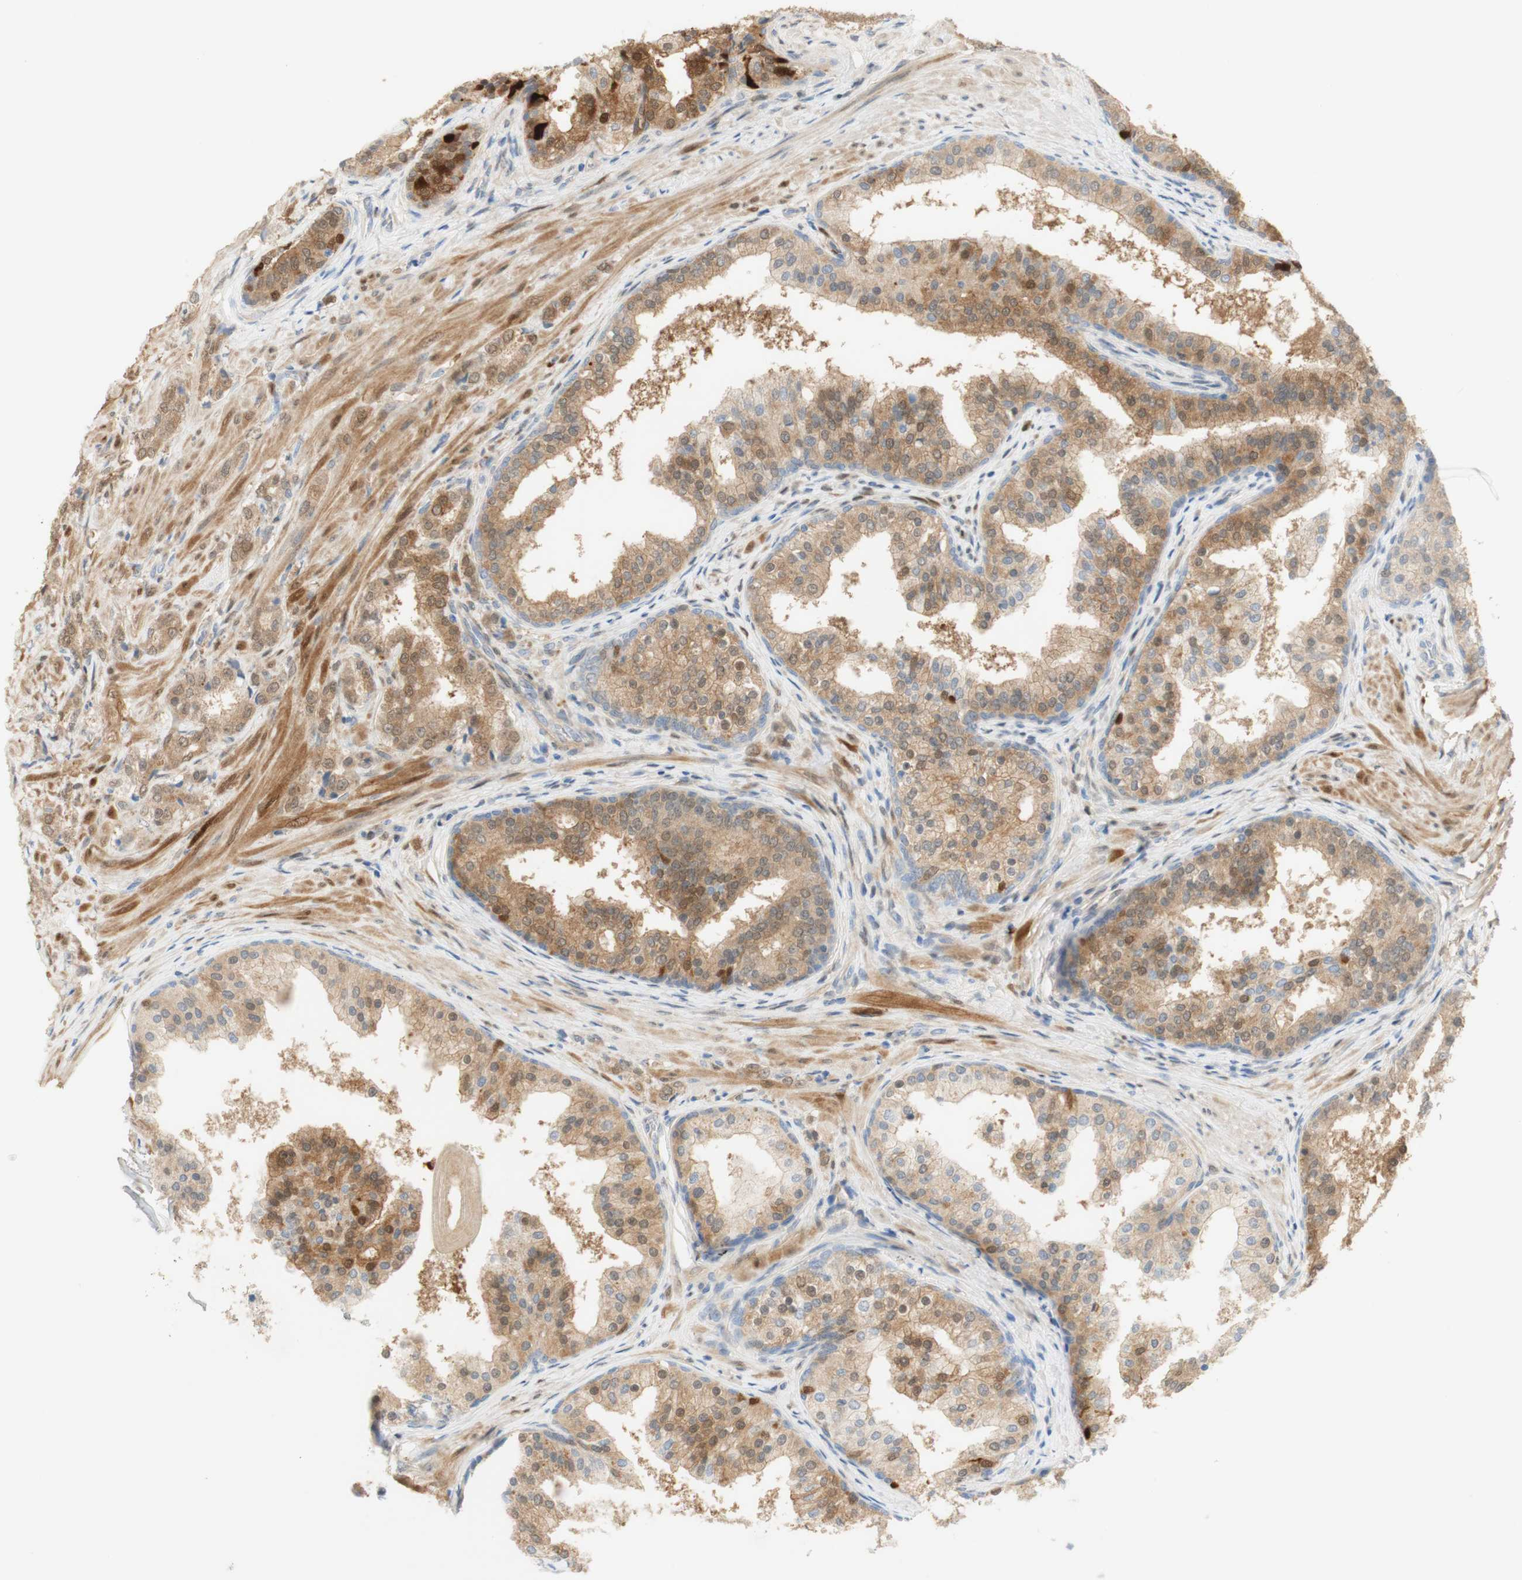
{"staining": {"intensity": "moderate", "quantity": ">75%", "location": "cytoplasmic/membranous,nuclear"}, "tissue": "prostate cancer", "cell_type": "Tumor cells", "image_type": "cancer", "snomed": [{"axis": "morphology", "description": "Adenocarcinoma, Low grade"}, {"axis": "topography", "description": "Prostate"}], "caption": "Protein expression analysis of prostate cancer displays moderate cytoplasmic/membranous and nuclear positivity in approximately >75% of tumor cells.", "gene": "SELENBP1", "patient": {"sex": "male", "age": 60}}